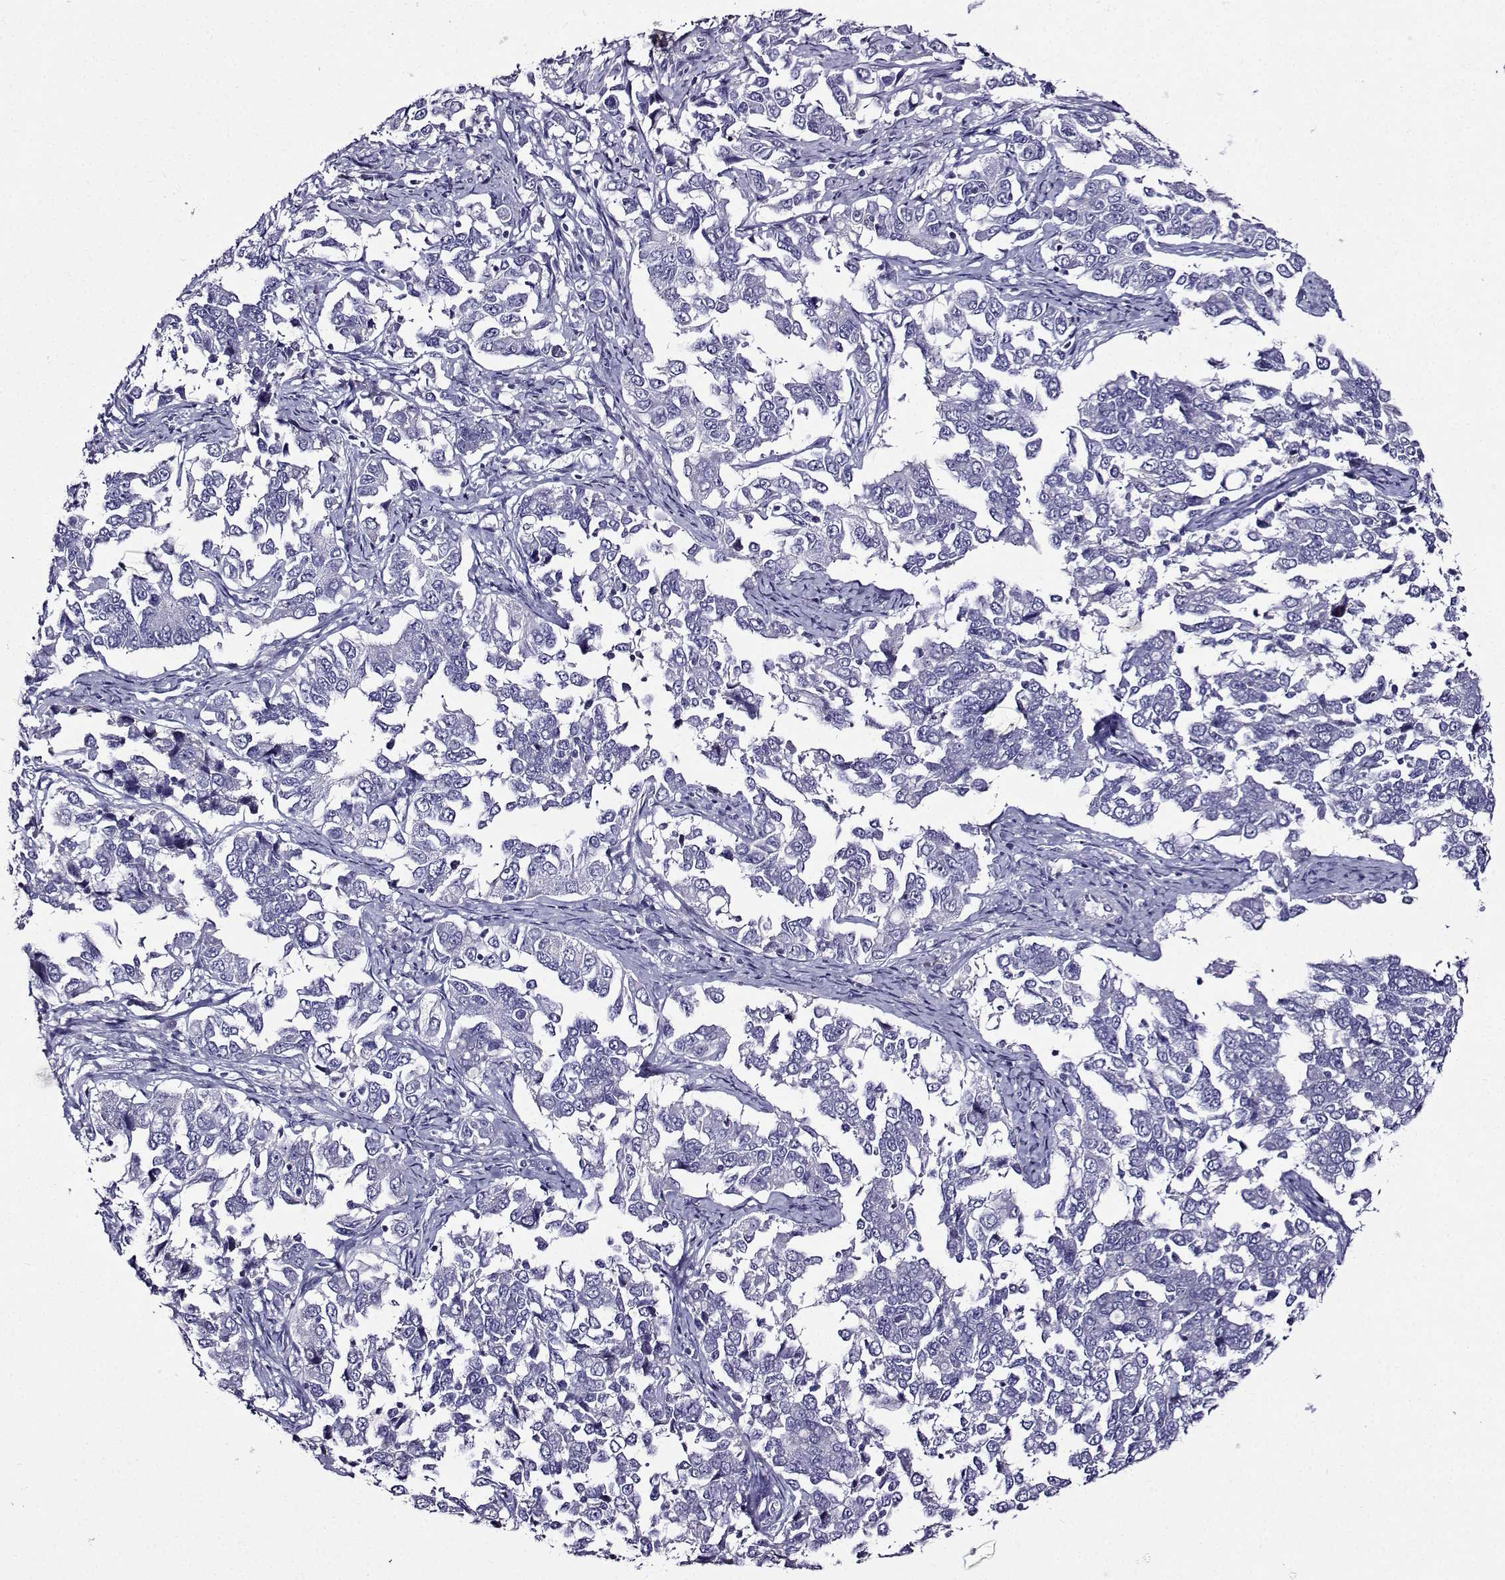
{"staining": {"intensity": "negative", "quantity": "none", "location": "none"}, "tissue": "endometrial cancer", "cell_type": "Tumor cells", "image_type": "cancer", "snomed": [{"axis": "morphology", "description": "Adenocarcinoma, NOS"}, {"axis": "topography", "description": "Endometrium"}], "caption": "Immunohistochemistry (IHC) image of neoplastic tissue: human adenocarcinoma (endometrial) stained with DAB reveals no significant protein expression in tumor cells.", "gene": "TMEM266", "patient": {"sex": "female", "age": 43}}